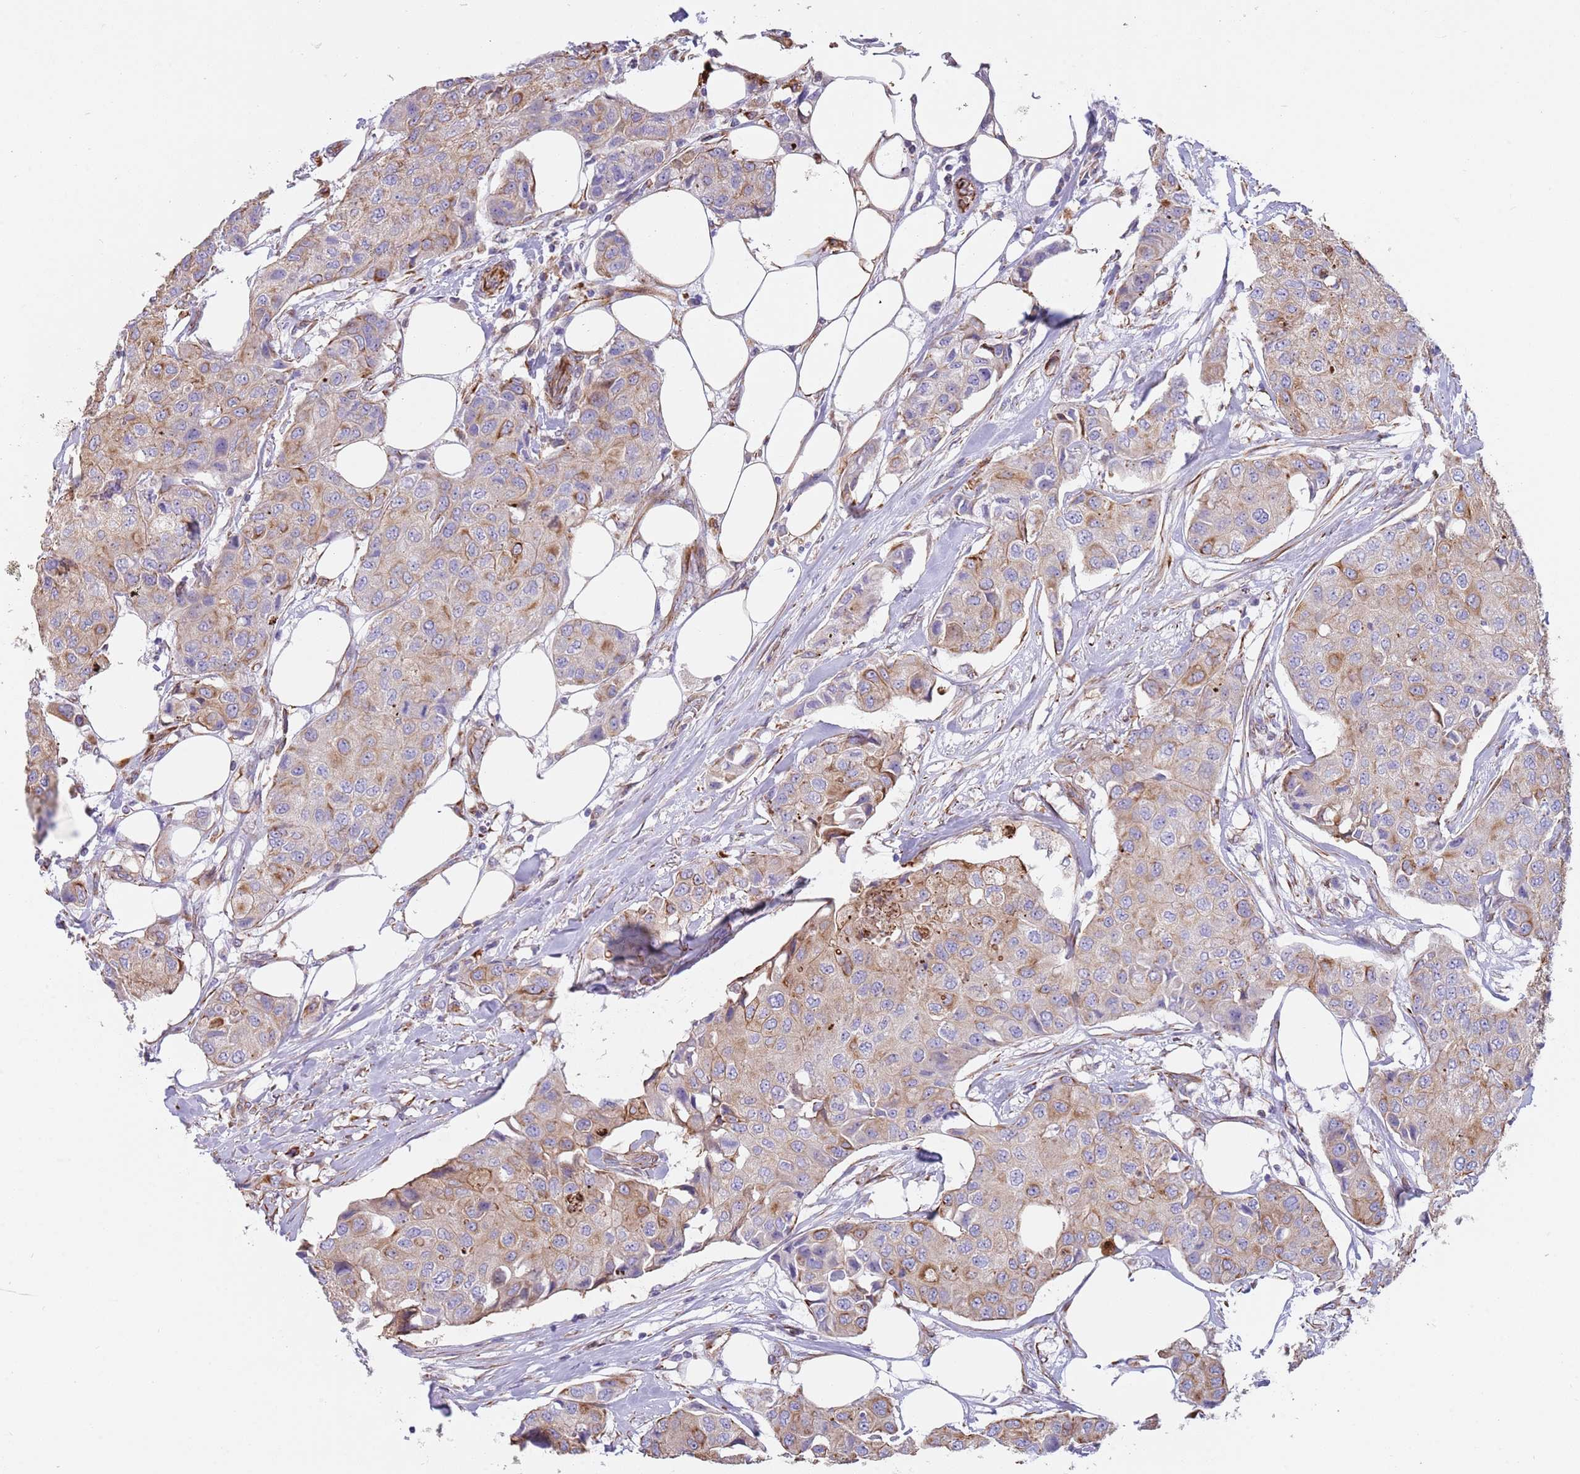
{"staining": {"intensity": "moderate", "quantity": "25%-75%", "location": "cytoplasmic/membranous"}, "tissue": "breast cancer", "cell_type": "Tumor cells", "image_type": "cancer", "snomed": [{"axis": "morphology", "description": "Duct carcinoma"}, {"axis": "topography", "description": "Breast"}], "caption": "Moderate cytoplasmic/membranous protein positivity is appreciated in approximately 25%-75% of tumor cells in breast invasive ductal carcinoma.", "gene": "MOGAT1", "patient": {"sex": "female", "age": 80}}